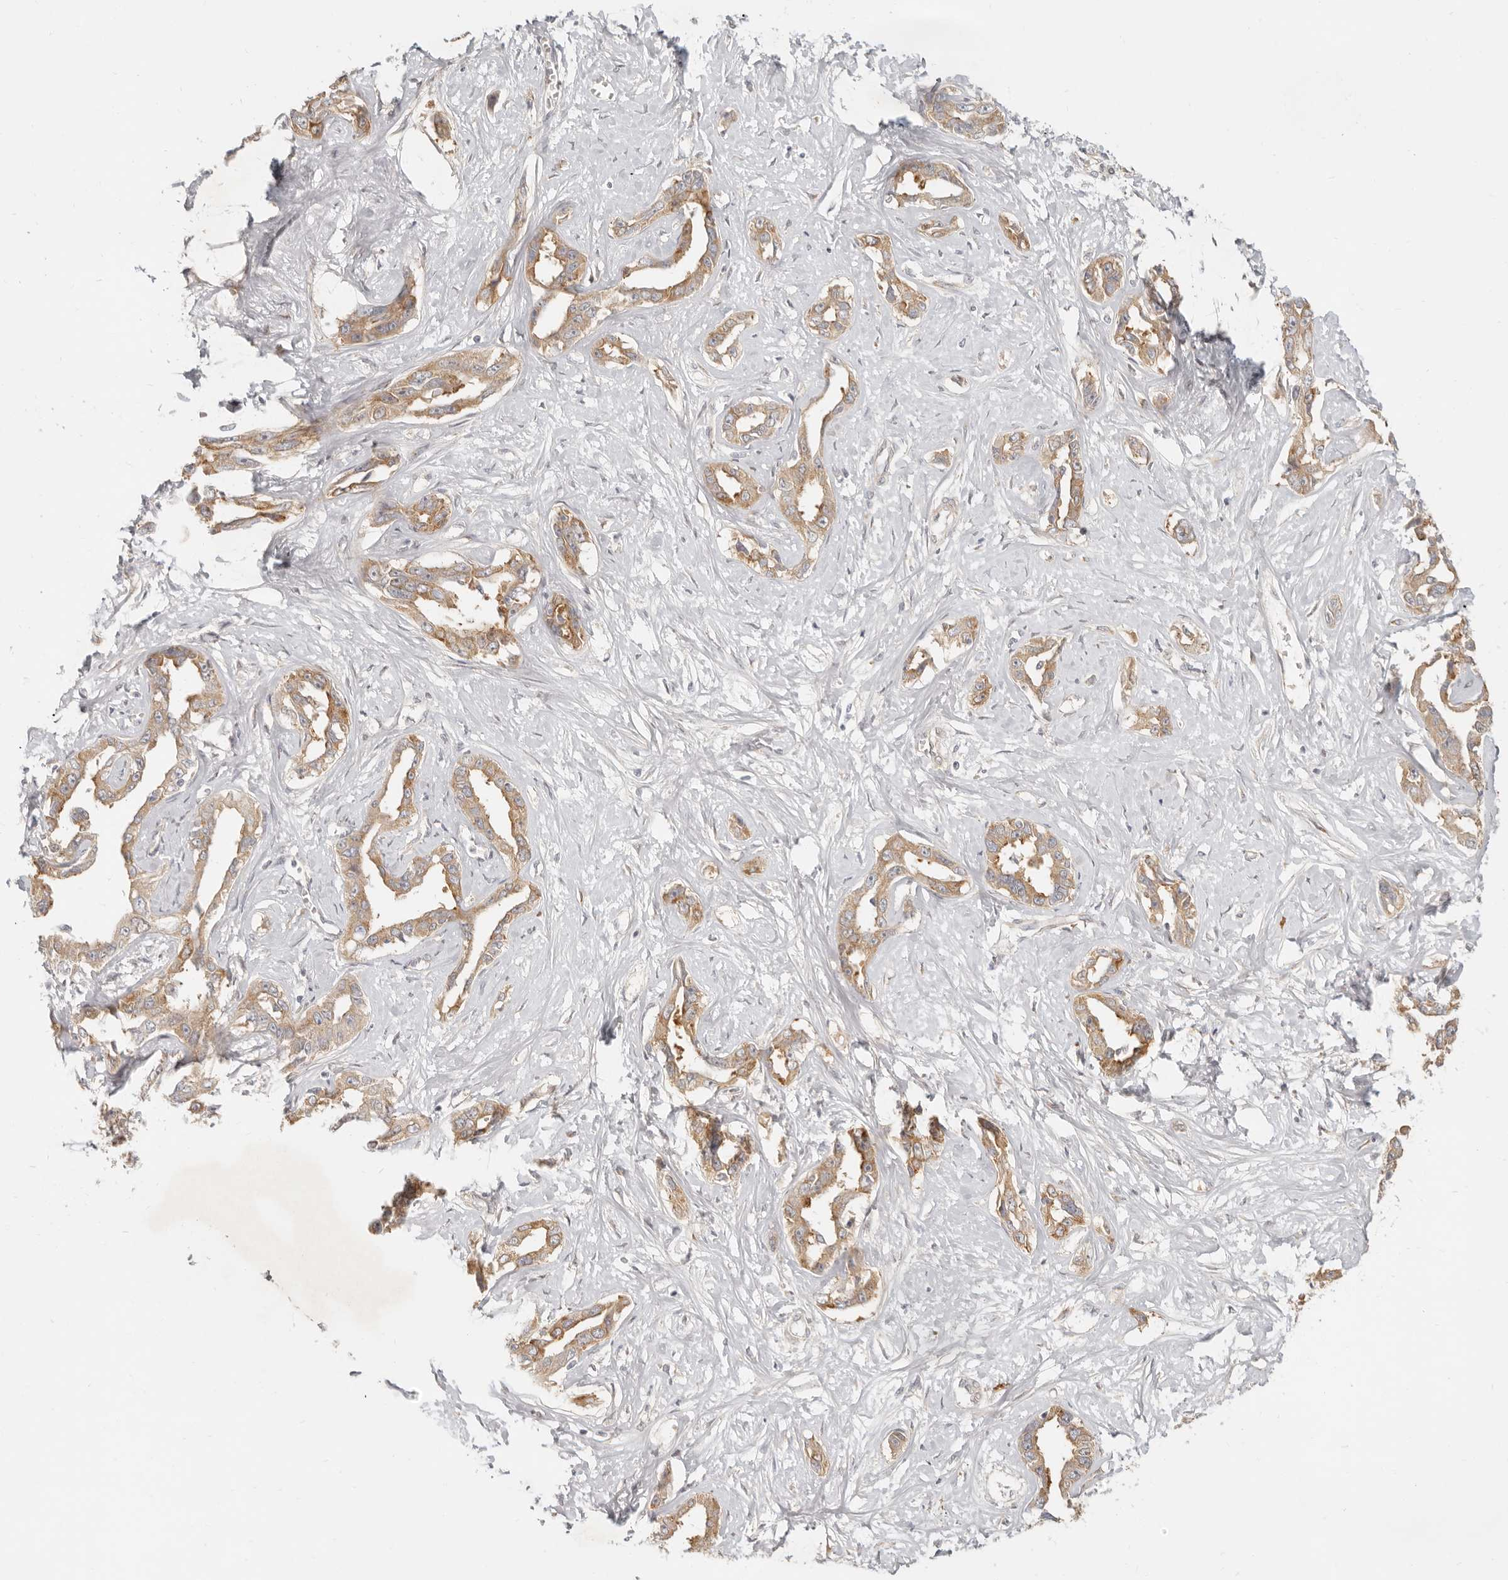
{"staining": {"intensity": "moderate", "quantity": ">75%", "location": "cytoplasmic/membranous"}, "tissue": "liver cancer", "cell_type": "Tumor cells", "image_type": "cancer", "snomed": [{"axis": "morphology", "description": "Cholangiocarcinoma"}, {"axis": "topography", "description": "Liver"}], "caption": "Immunohistochemistry (IHC) (DAB) staining of liver cancer exhibits moderate cytoplasmic/membranous protein expression in approximately >75% of tumor cells.", "gene": "PABPC4", "patient": {"sex": "male", "age": 59}}